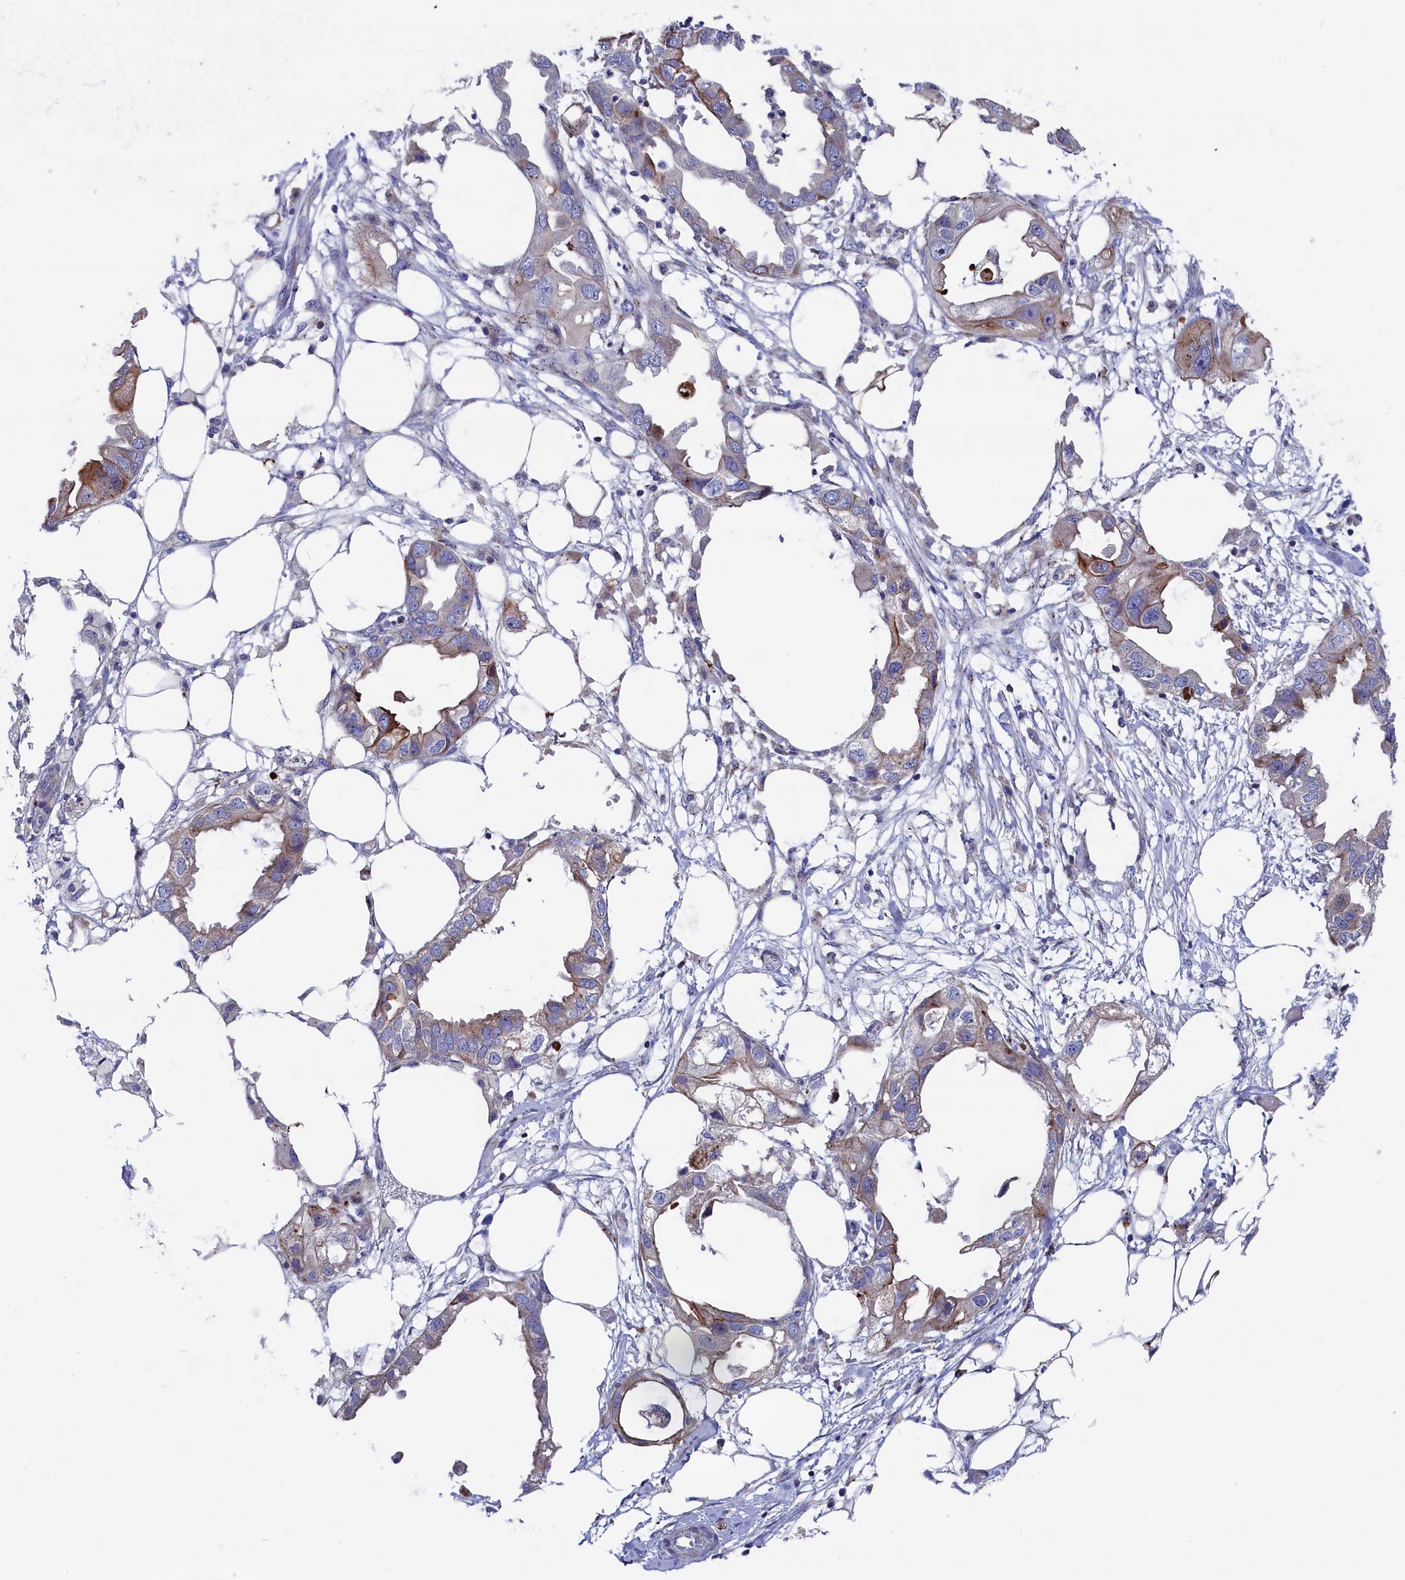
{"staining": {"intensity": "moderate", "quantity": "25%-75%", "location": "cytoplasmic/membranous"}, "tissue": "endometrial cancer", "cell_type": "Tumor cells", "image_type": "cancer", "snomed": [{"axis": "morphology", "description": "Adenocarcinoma, NOS"}, {"axis": "morphology", "description": "Adenocarcinoma, metastatic, NOS"}, {"axis": "topography", "description": "Adipose tissue"}, {"axis": "topography", "description": "Endometrium"}], "caption": "Human endometrial cancer (adenocarcinoma) stained with a brown dye exhibits moderate cytoplasmic/membranous positive positivity in about 25%-75% of tumor cells.", "gene": "NUDT7", "patient": {"sex": "female", "age": 67}}